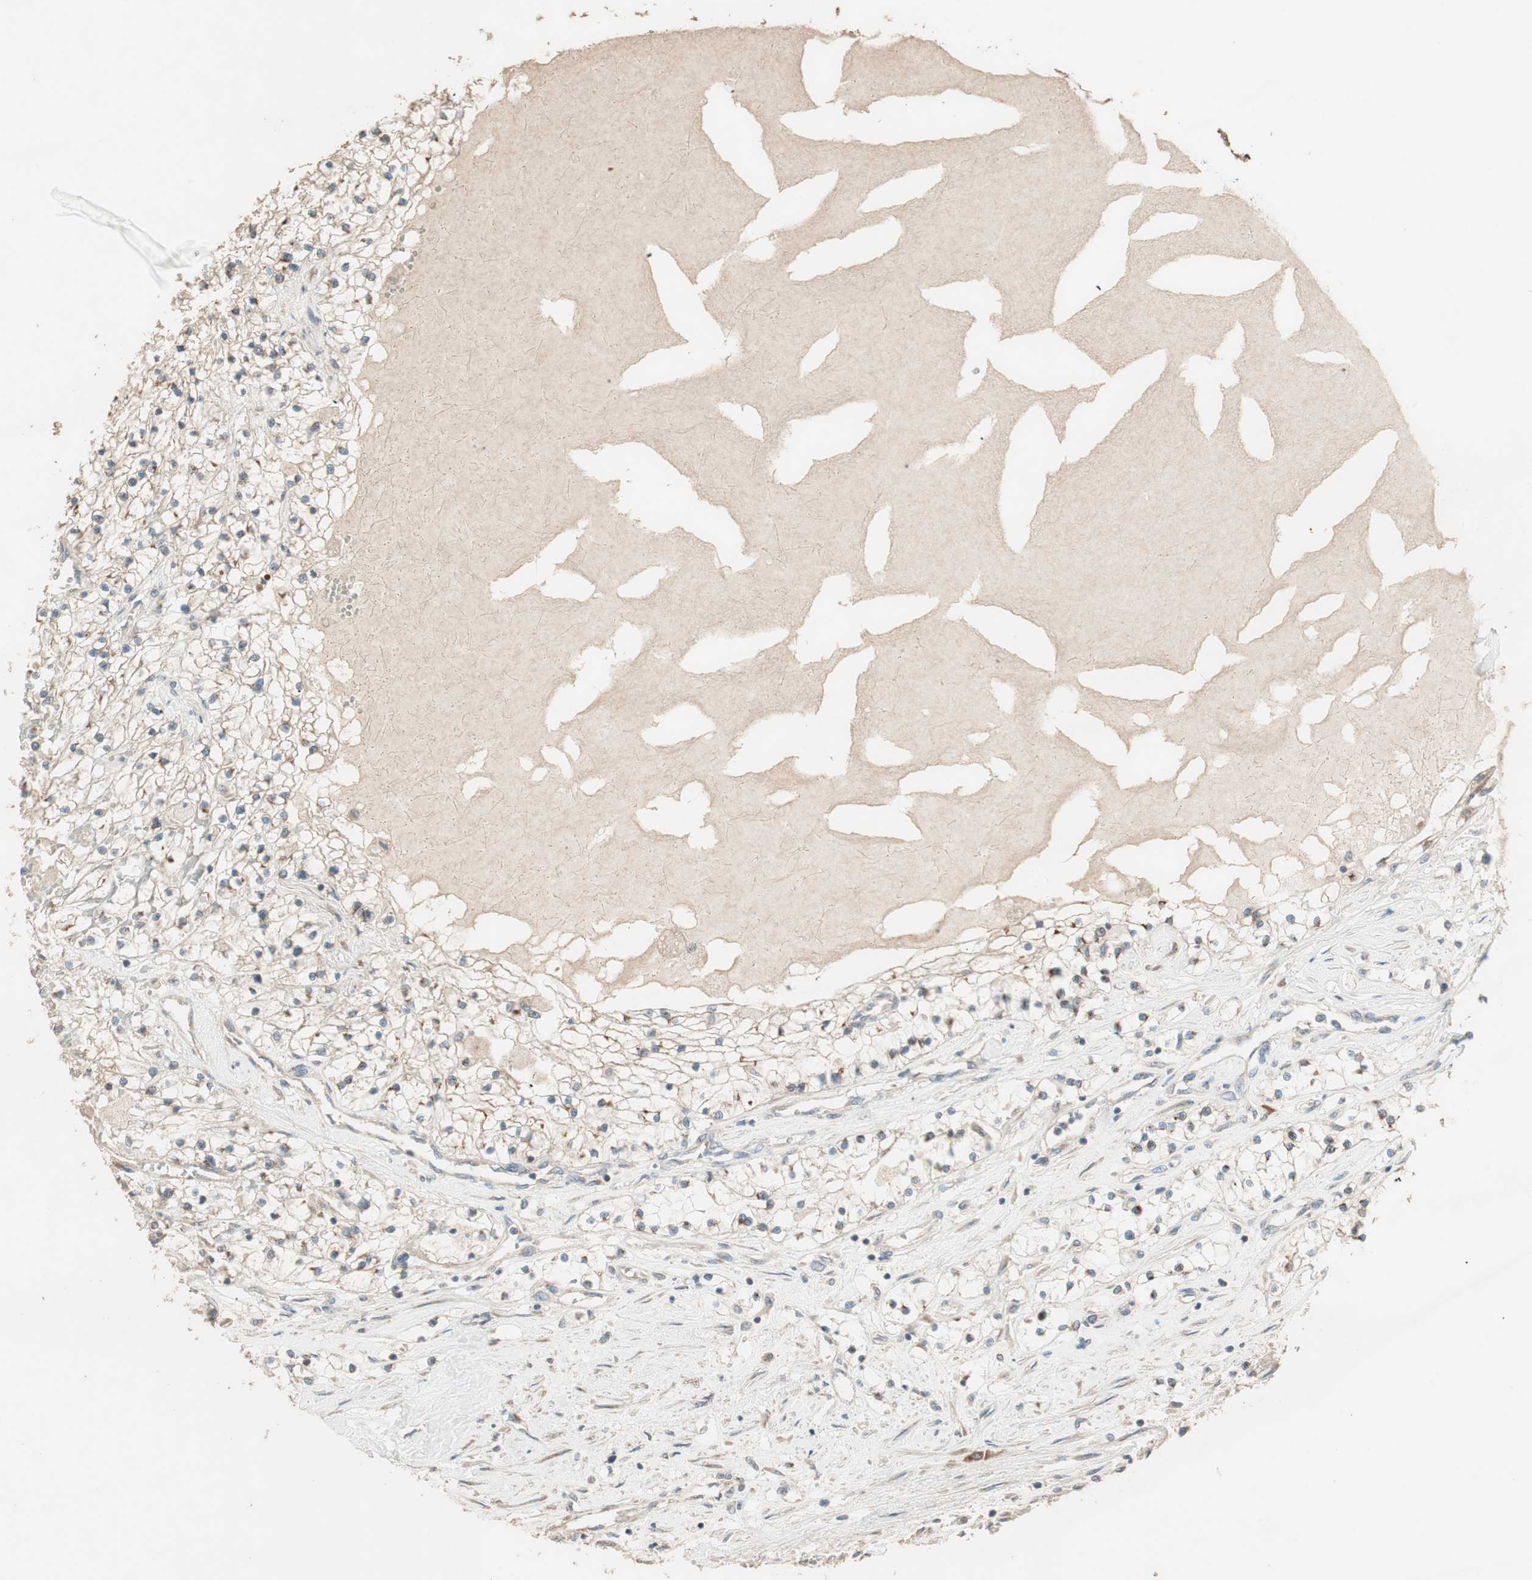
{"staining": {"intensity": "weak", "quantity": ">75%", "location": "cytoplasmic/membranous"}, "tissue": "renal cancer", "cell_type": "Tumor cells", "image_type": "cancer", "snomed": [{"axis": "morphology", "description": "Adenocarcinoma, NOS"}, {"axis": "topography", "description": "Kidney"}], "caption": "Adenocarcinoma (renal) tissue displays weak cytoplasmic/membranous expression in about >75% of tumor cells", "gene": "RARRES1", "patient": {"sex": "male", "age": 68}}